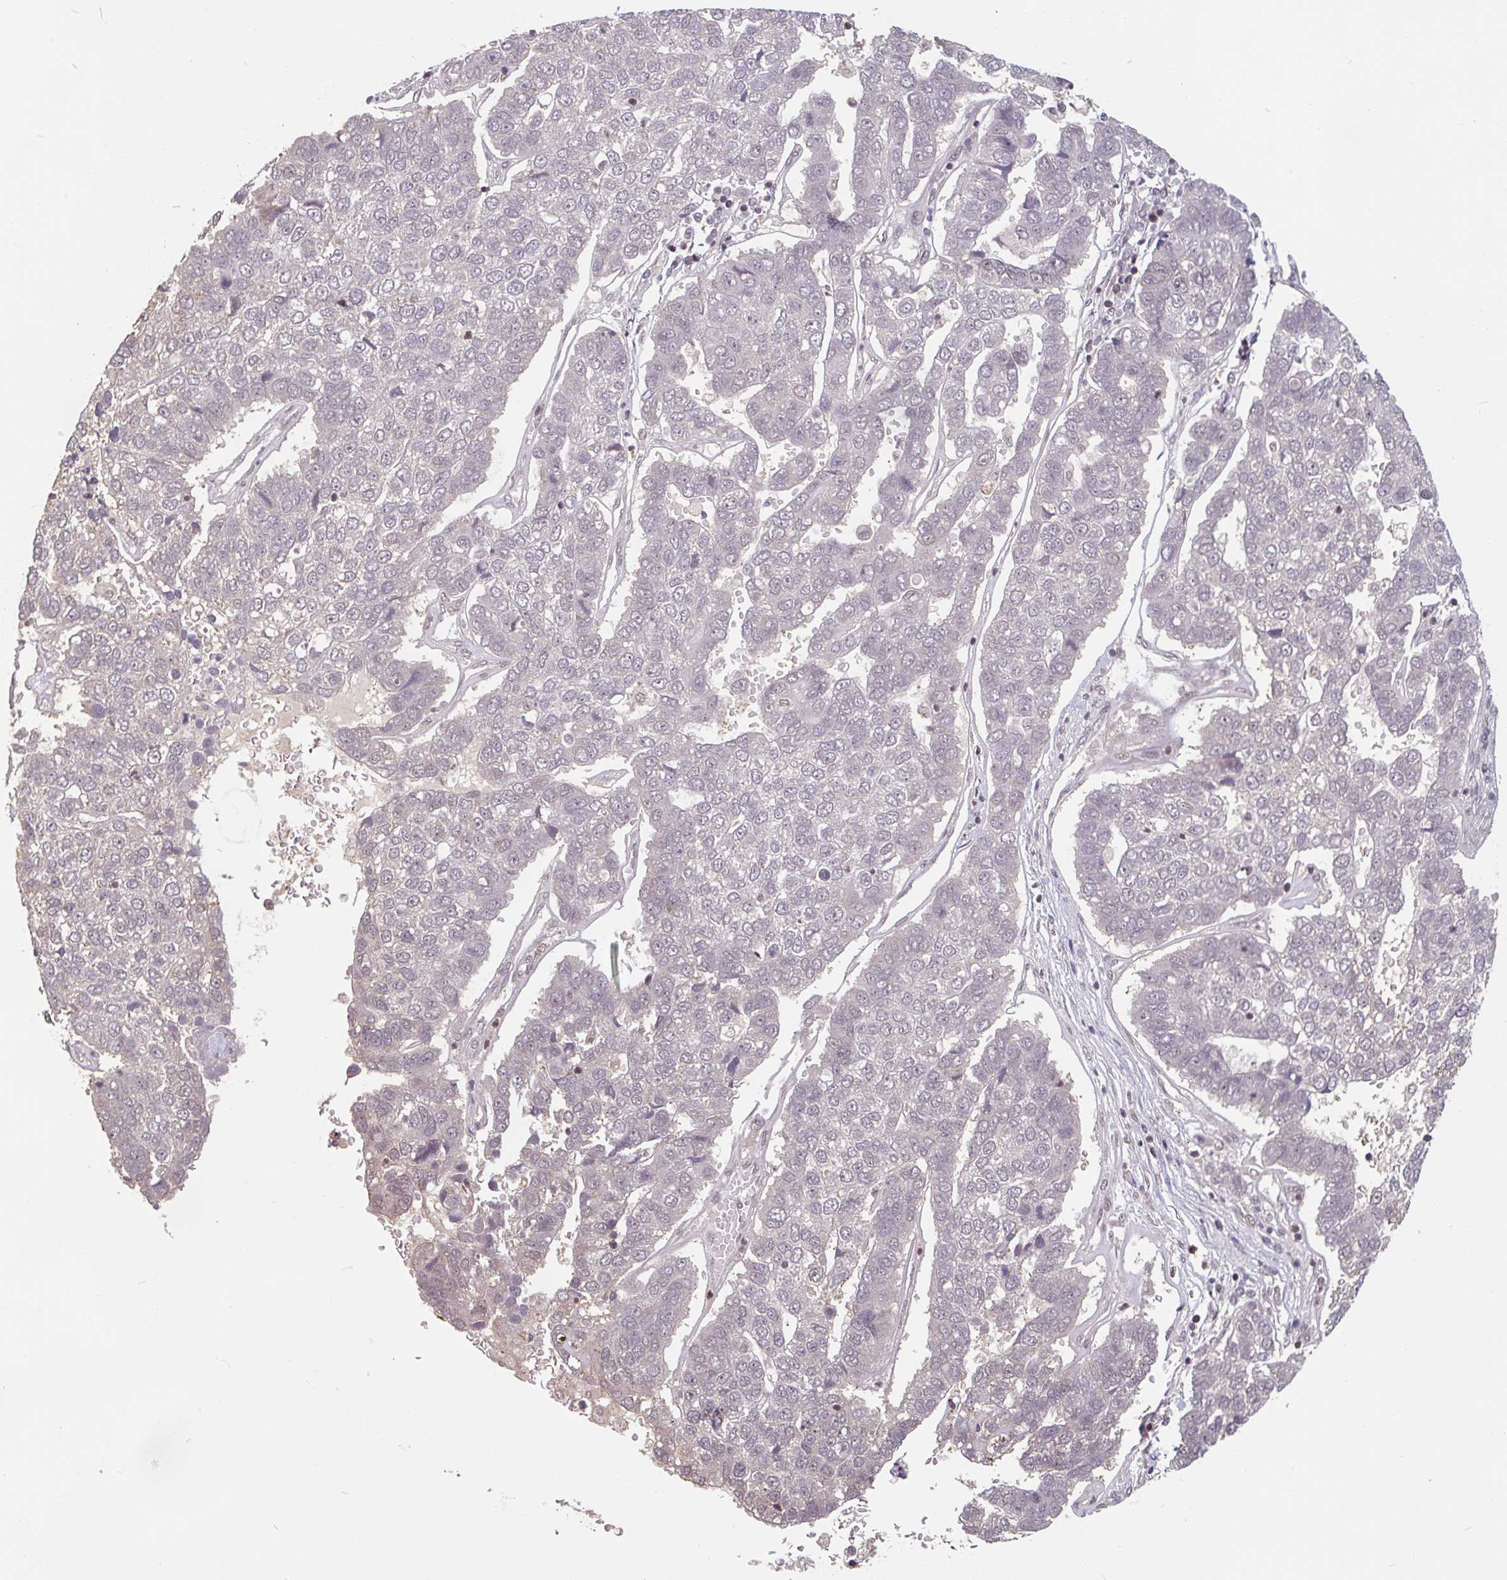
{"staining": {"intensity": "negative", "quantity": "none", "location": "none"}, "tissue": "pancreatic cancer", "cell_type": "Tumor cells", "image_type": "cancer", "snomed": [{"axis": "morphology", "description": "Adenocarcinoma, NOS"}, {"axis": "topography", "description": "Pancreas"}], "caption": "Immunohistochemical staining of pancreatic adenocarcinoma demonstrates no significant staining in tumor cells.", "gene": "DR1", "patient": {"sex": "female", "age": 61}}